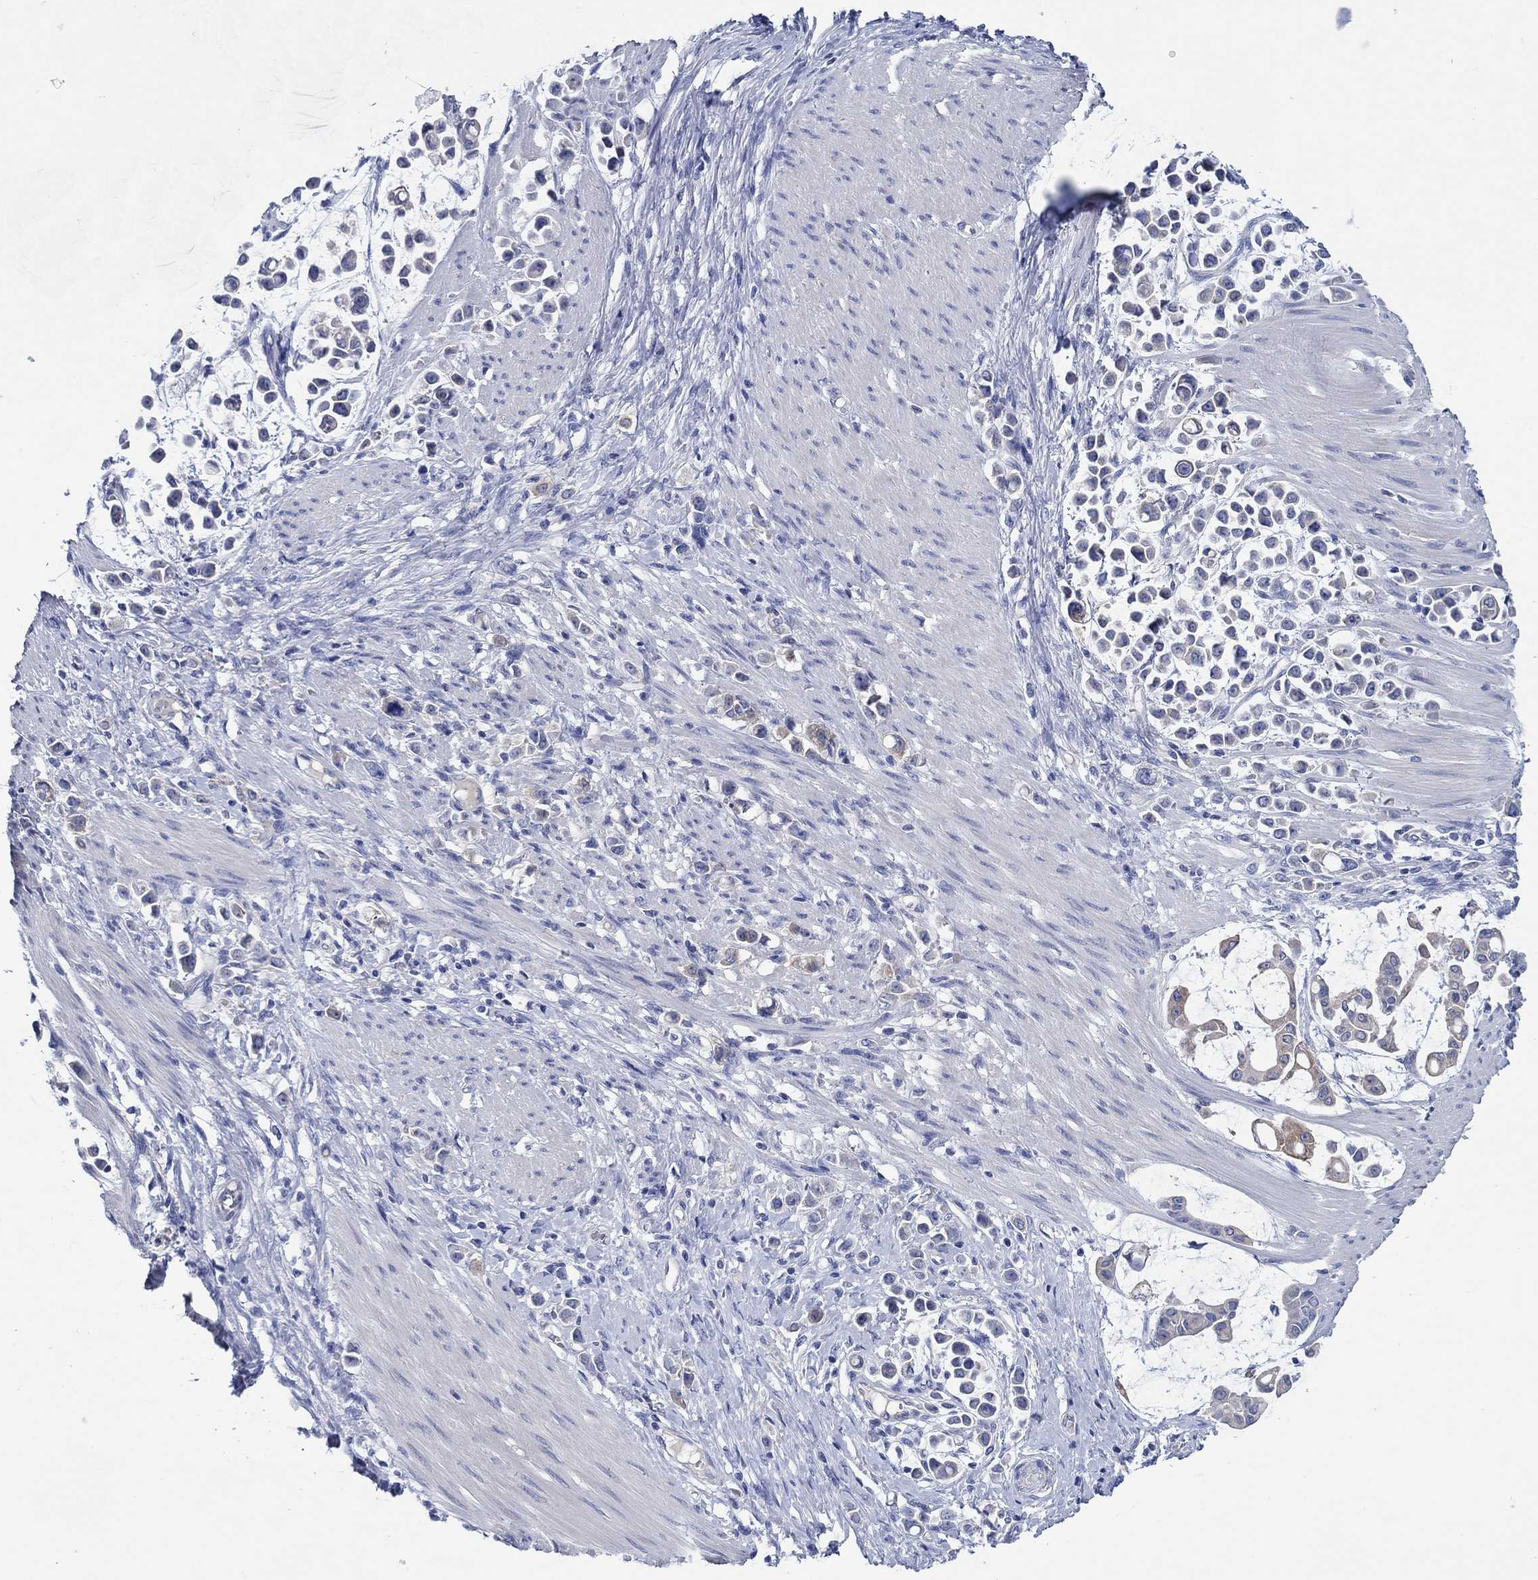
{"staining": {"intensity": "weak", "quantity": "<25%", "location": "cytoplasmic/membranous"}, "tissue": "stomach cancer", "cell_type": "Tumor cells", "image_type": "cancer", "snomed": [{"axis": "morphology", "description": "Adenocarcinoma, NOS"}, {"axis": "topography", "description": "Stomach"}], "caption": "IHC of human stomach cancer (adenocarcinoma) demonstrates no expression in tumor cells.", "gene": "TRIM16", "patient": {"sex": "male", "age": 82}}